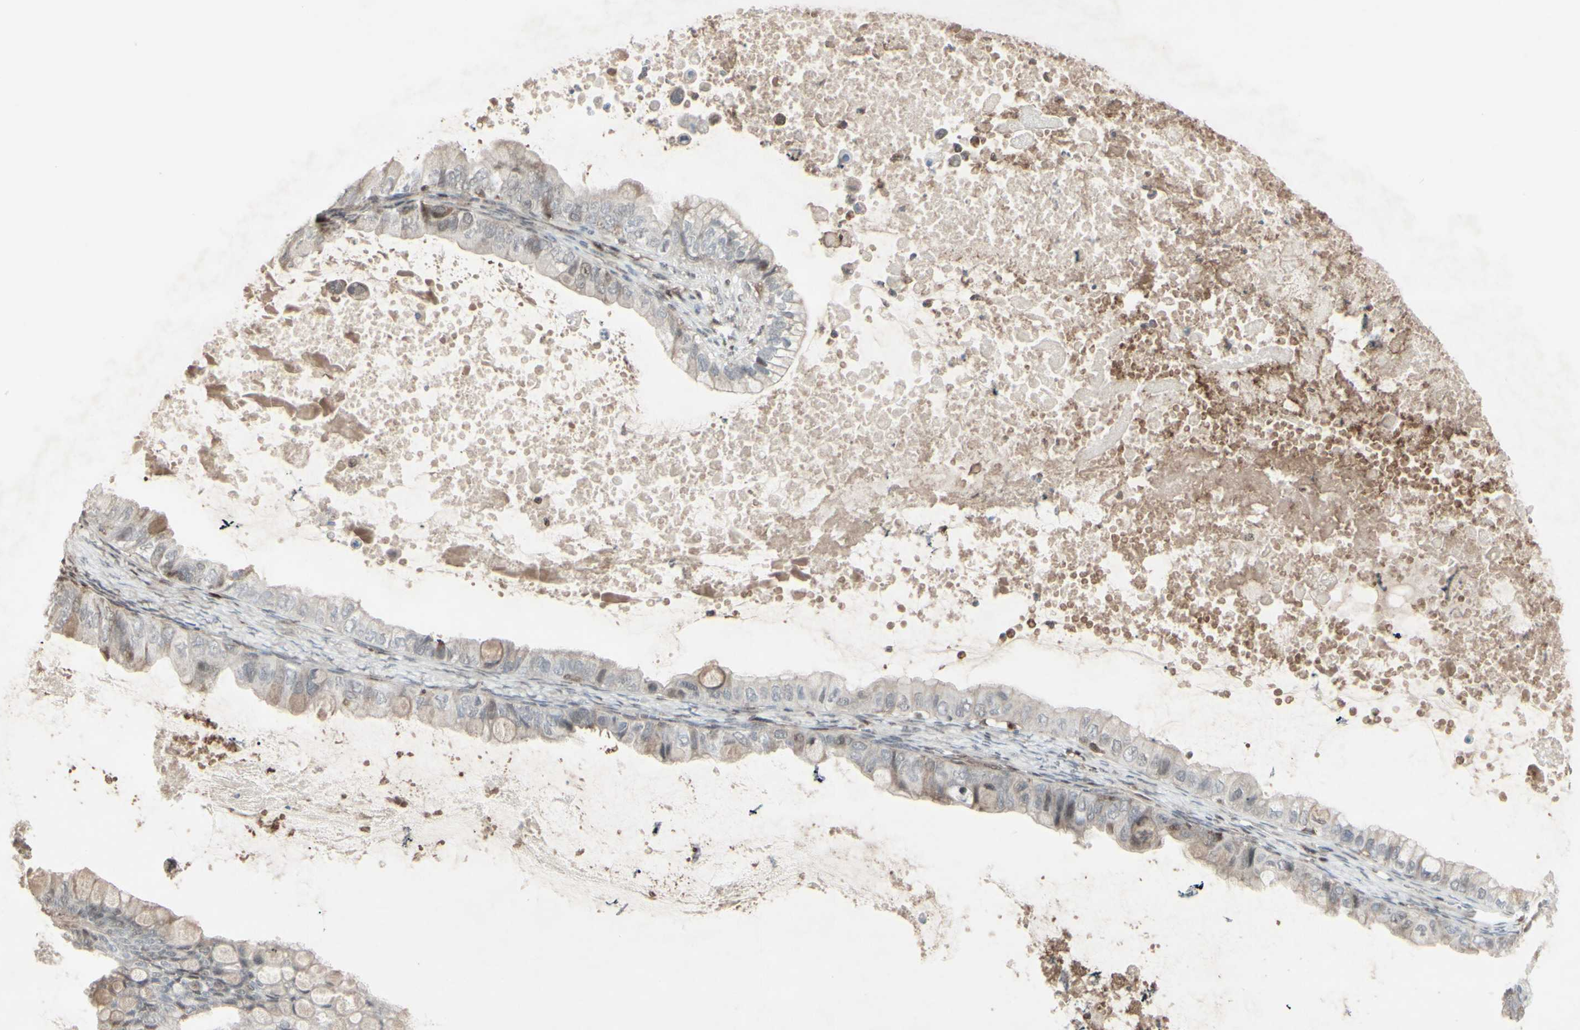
{"staining": {"intensity": "moderate", "quantity": "25%-75%", "location": "cytoplasmic/membranous"}, "tissue": "ovarian cancer", "cell_type": "Tumor cells", "image_type": "cancer", "snomed": [{"axis": "morphology", "description": "Cystadenocarcinoma, mucinous, NOS"}, {"axis": "topography", "description": "Ovary"}], "caption": "A high-resolution photomicrograph shows immunohistochemistry (IHC) staining of mucinous cystadenocarcinoma (ovarian), which reveals moderate cytoplasmic/membranous positivity in approximately 25%-75% of tumor cells. (DAB IHC, brown staining for protein, blue staining for nuclei).", "gene": "CD33", "patient": {"sex": "female", "age": 80}}